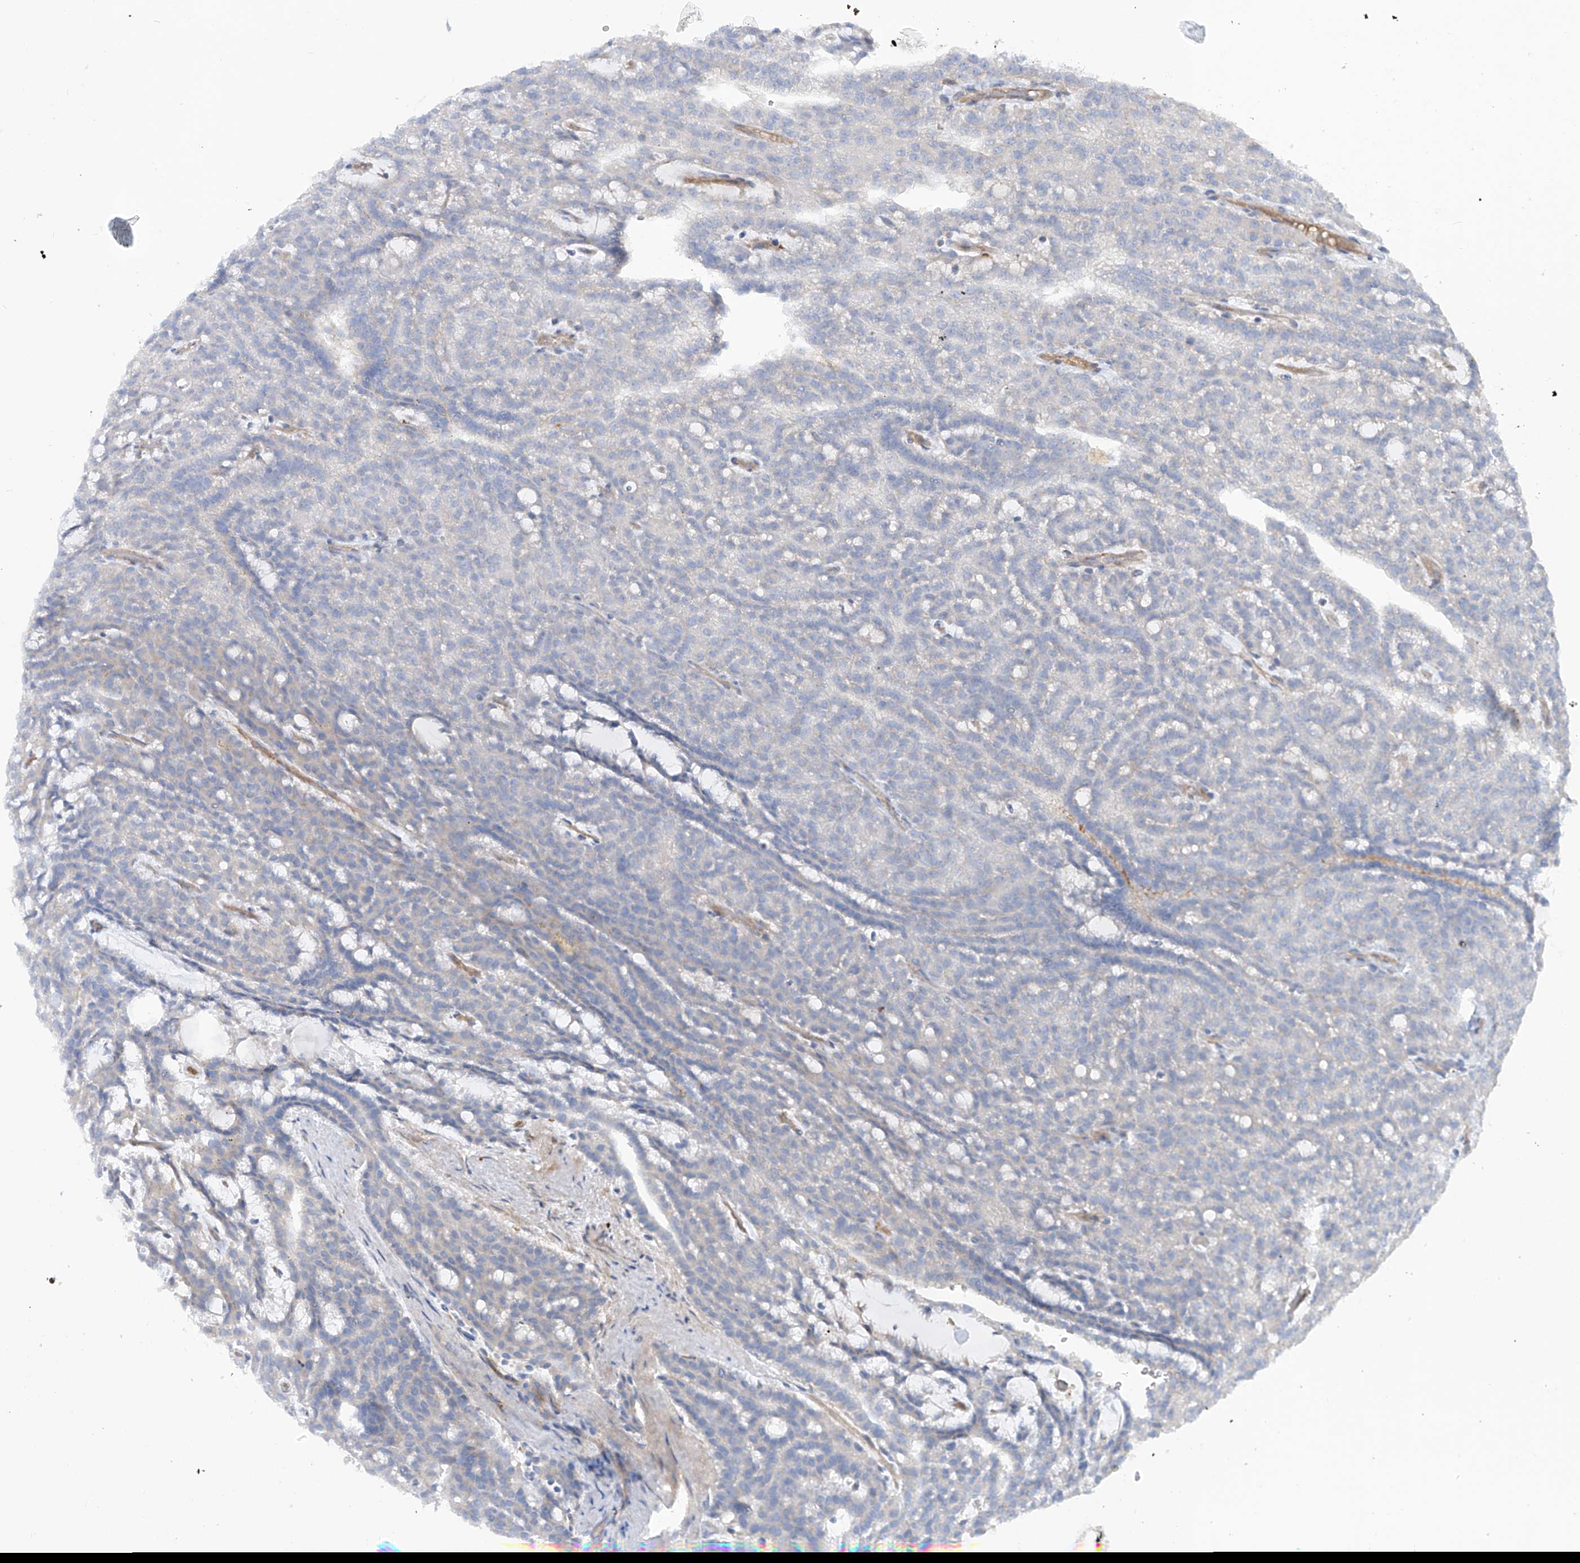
{"staining": {"intensity": "negative", "quantity": "none", "location": "none"}, "tissue": "renal cancer", "cell_type": "Tumor cells", "image_type": "cancer", "snomed": [{"axis": "morphology", "description": "Adenocarcinoma, NOS"}, {"axis": "topography", "description": "Kidney"}], "caption": "Renal cancer (adenocarcinoma) stained for a protein using immunohistochemistry (IHC) displays no expression tumor cells.", "gene": "TMEM209", "patient": {"sex": "male", "age": 63}}